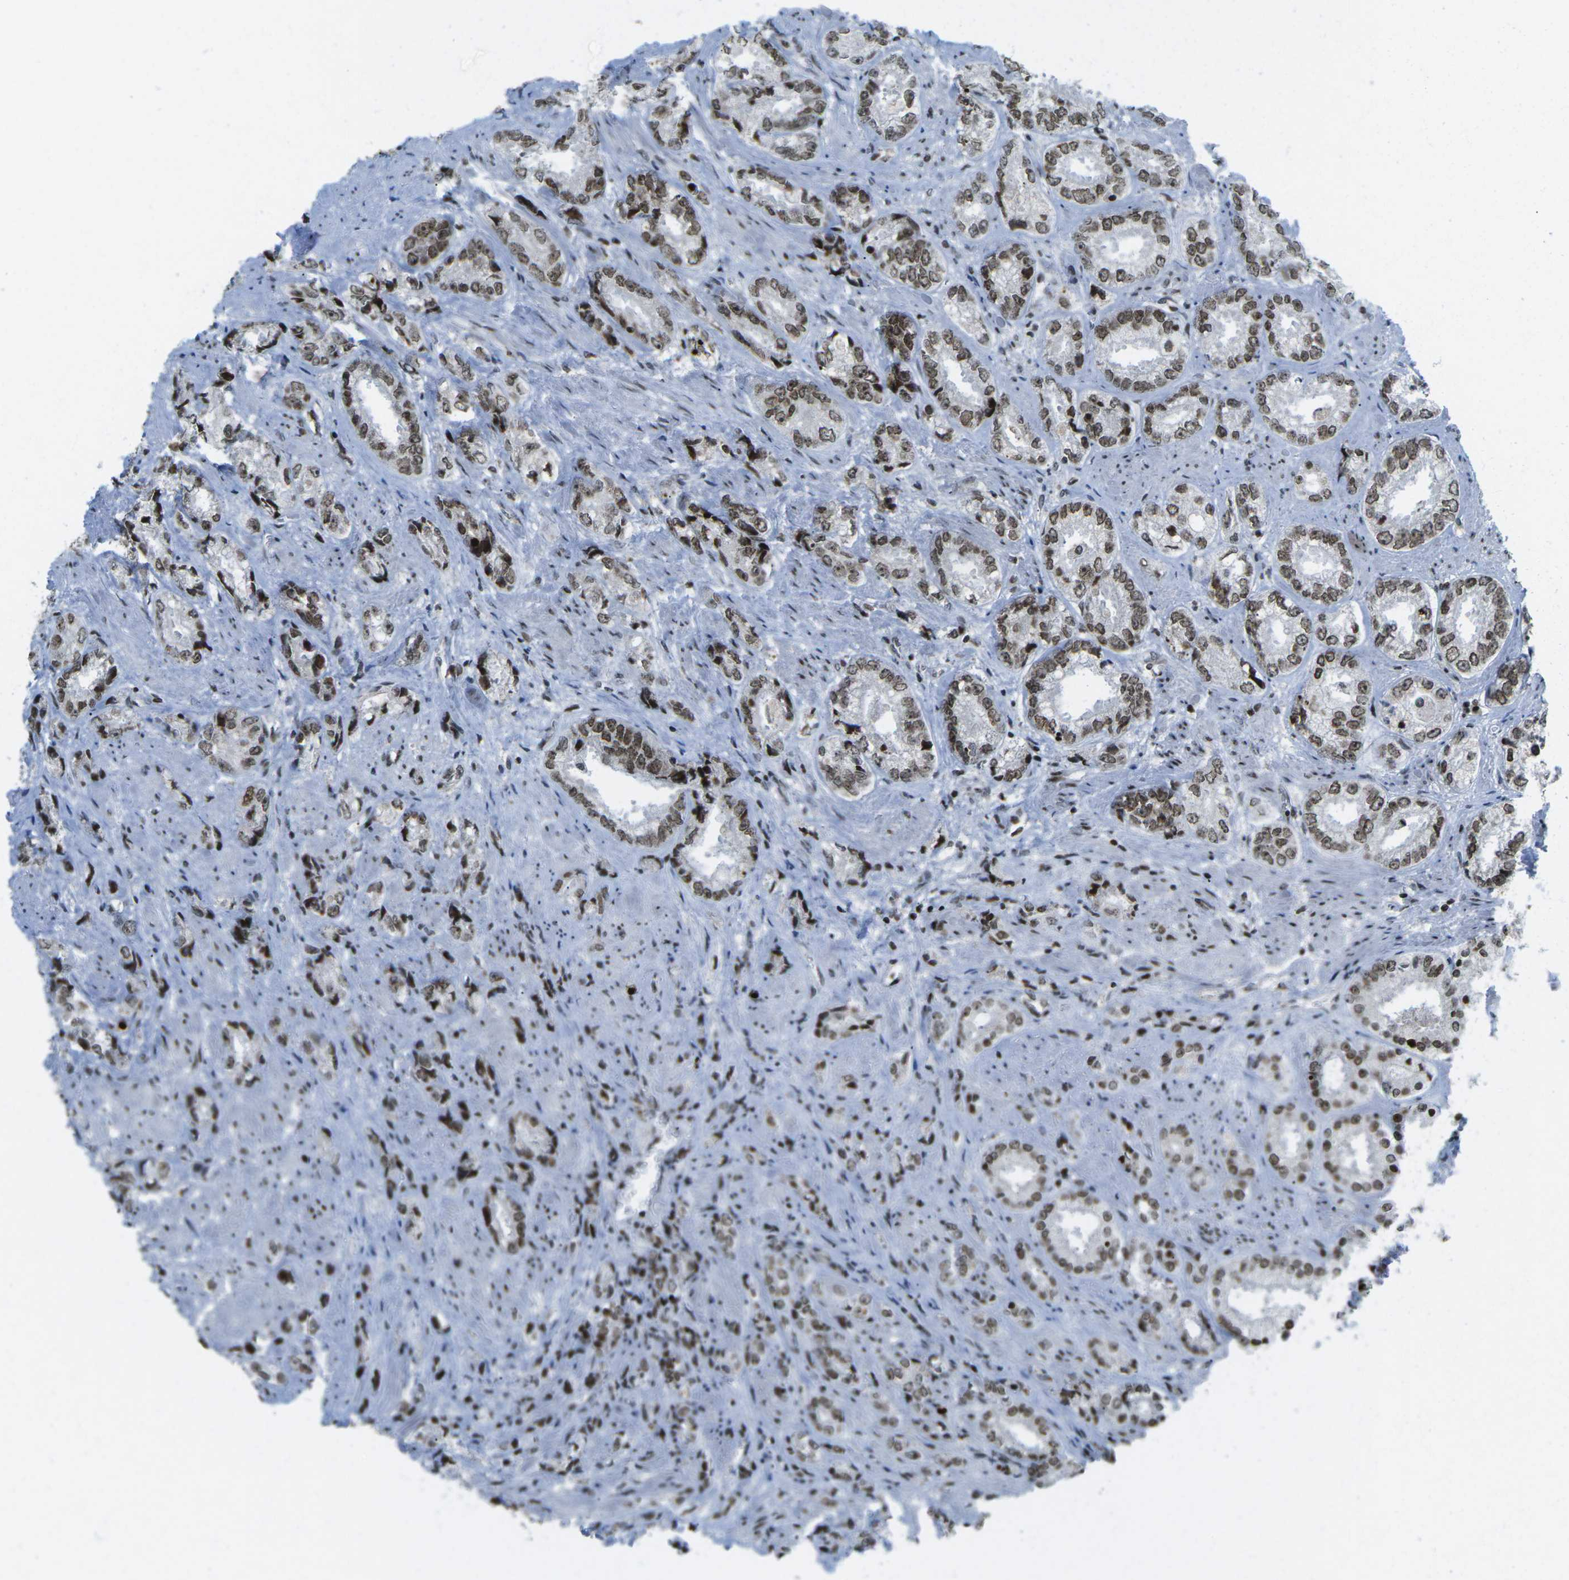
{"staining": {"intensity": "strong", "quantity": ">75%", "location": "nuclear"}, "tissue": "prostate cancer", "cell_type": "Tumor cells", "image_type": "cancer", "snomed": [{"axis": "morphology", "description": "Adenocarcinoma, High grade"}, {"axis": "topography", "description": "Prostate"}], "caption": "Immunohistochemistry staining of prostate adenocarcinoma (high-grade), which demonstrates high levels of strong nuclear staining in about >75% of tumor cells indicating strong nuclear protein expression. The staining was performed using DAB (brown) for protein detection and nuclei were counterstained in hematoxylin (blue).", "gene": "EME1", "patient": {"sex": "male", "age": 61}}